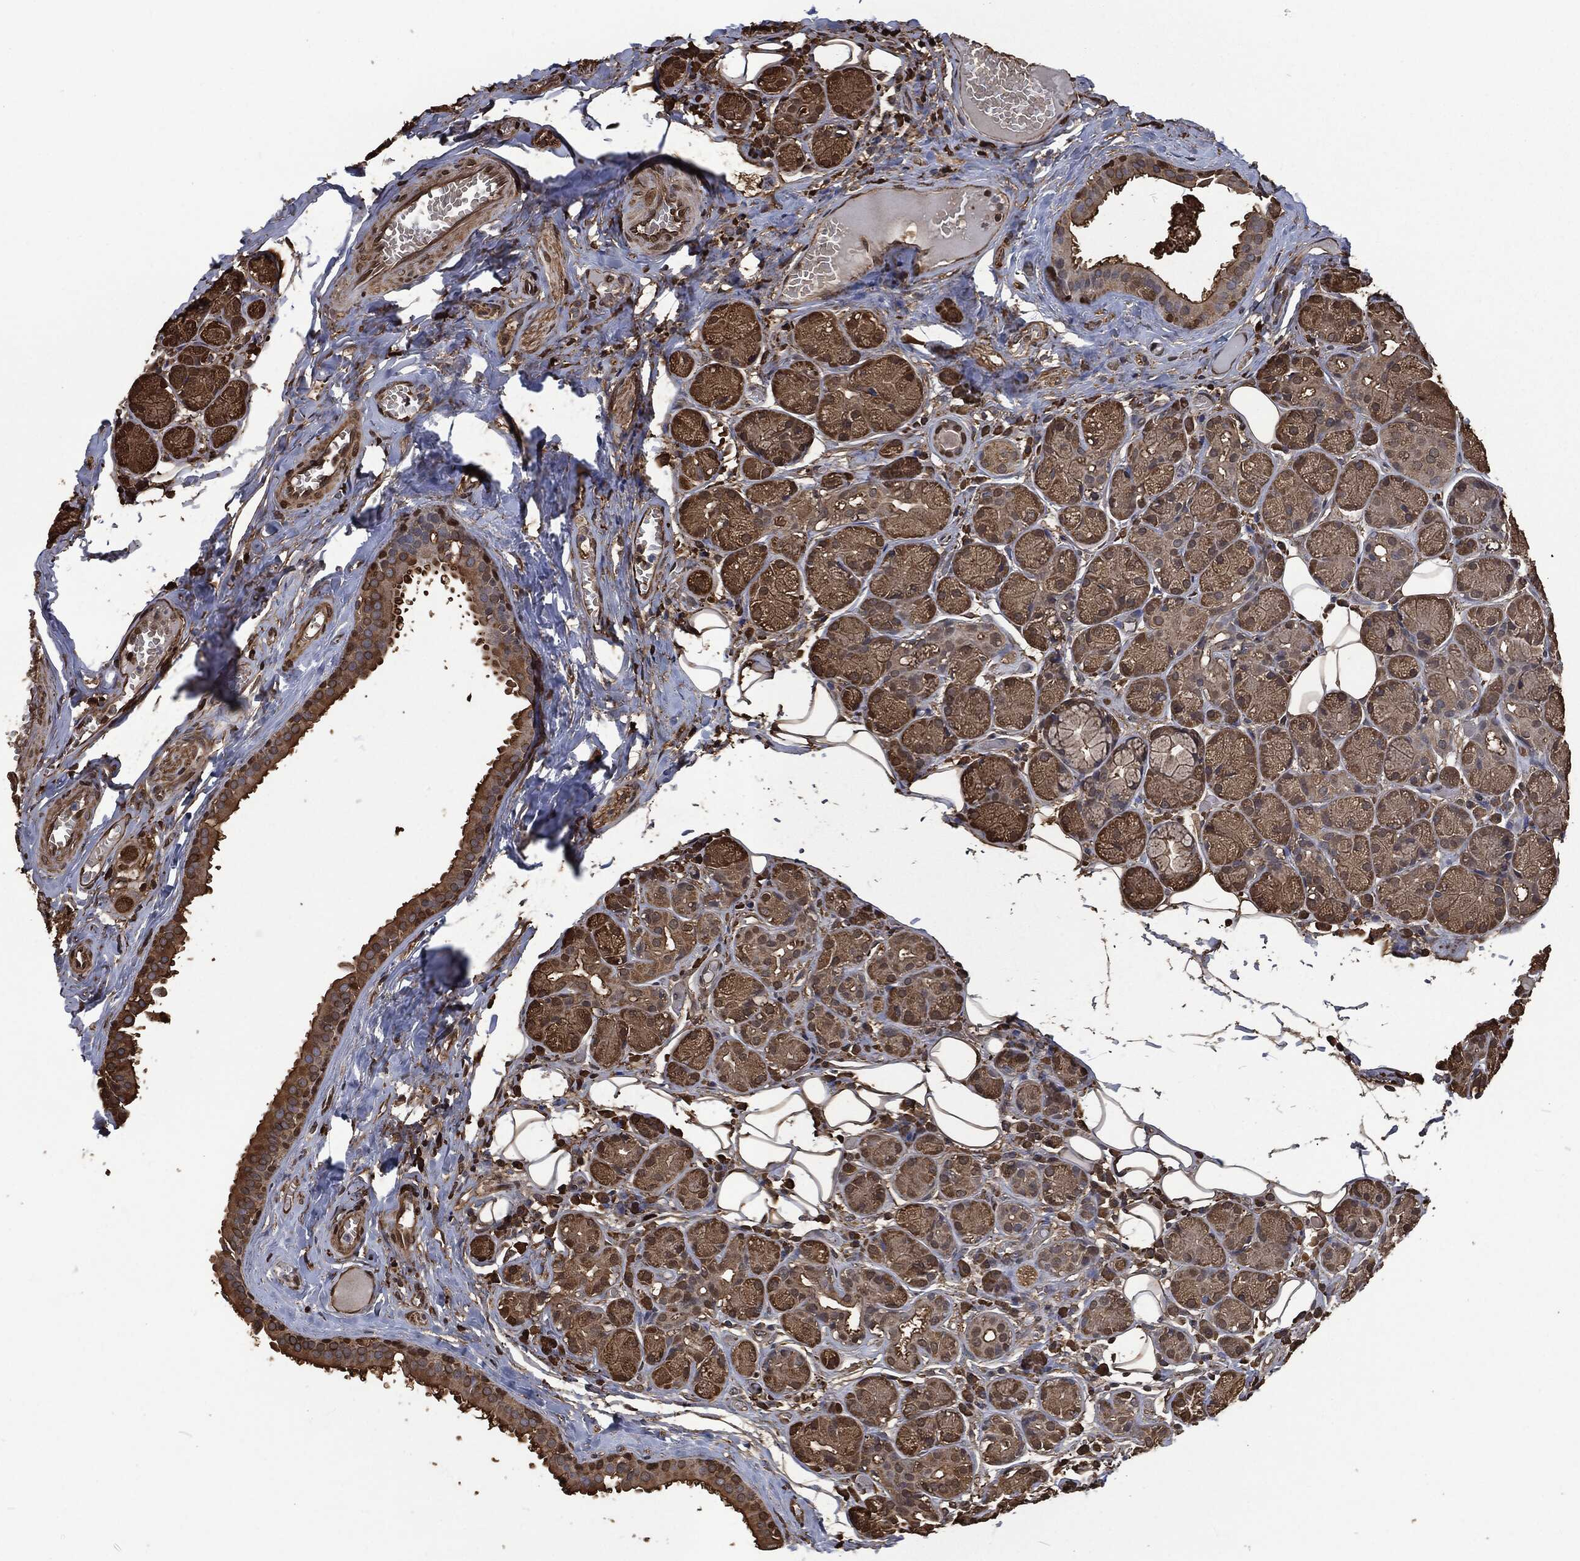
{"staining": {"intensity": "moderate", "quantity": ">75%", "location": "cytoplasmic/membranous"}, "tissue": "salivary gland", "cell_type": "Glandular cells", "image_type": "normal", "snomed": [{"axis": "morphology", "description": "Normal tissue, NOS"}, {"axis": "topography", "description": "Salivary gland"}], "caption": "A micrograph of salivary gland stained for a protein demonstrates moderate cytoplasmic/membranous brown staining in glandular cells. (DAB = brown stain, brightfield microscopy at high magnification).", "gene": "PRDX4", "patient": {"sex": "male", "age": 71}}